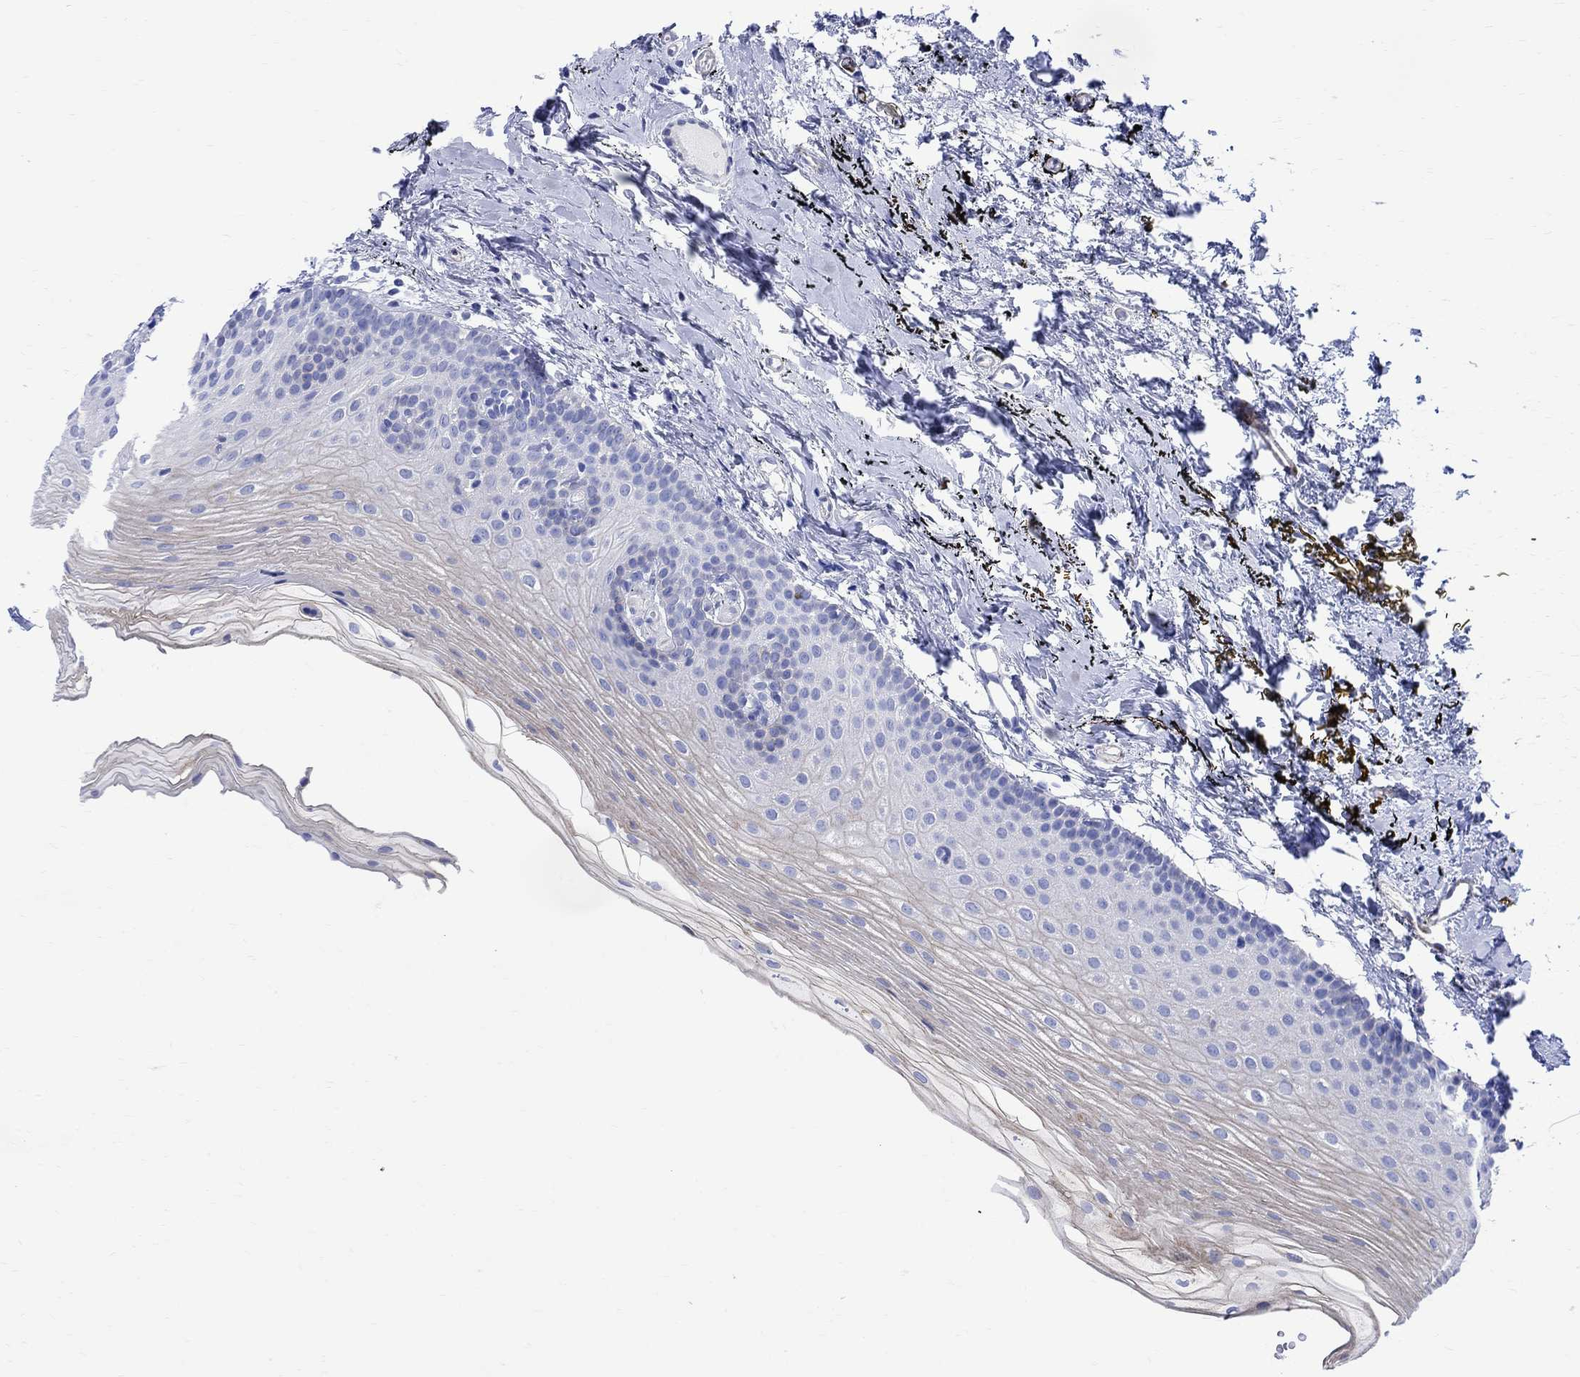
{"staining": {"intensity": "weak", "quantity": "<25%", "location": "cytoplasmic/membranous"}, "tissue": "oral mucosa", "cell_type": "Squamous epithelial cells", "image_type": "normal", "snomed": [{"axis": "morphology", "description": "Normal tissue, NOS"}, {"axis": "topography", "description": "Oral tissue"}], "caption": "IHC of normal human oral mucosa reveals no staining in squamous epithelial cells.", "gene": "PARVB", "patient": {"sex": "female", "age": 57}}